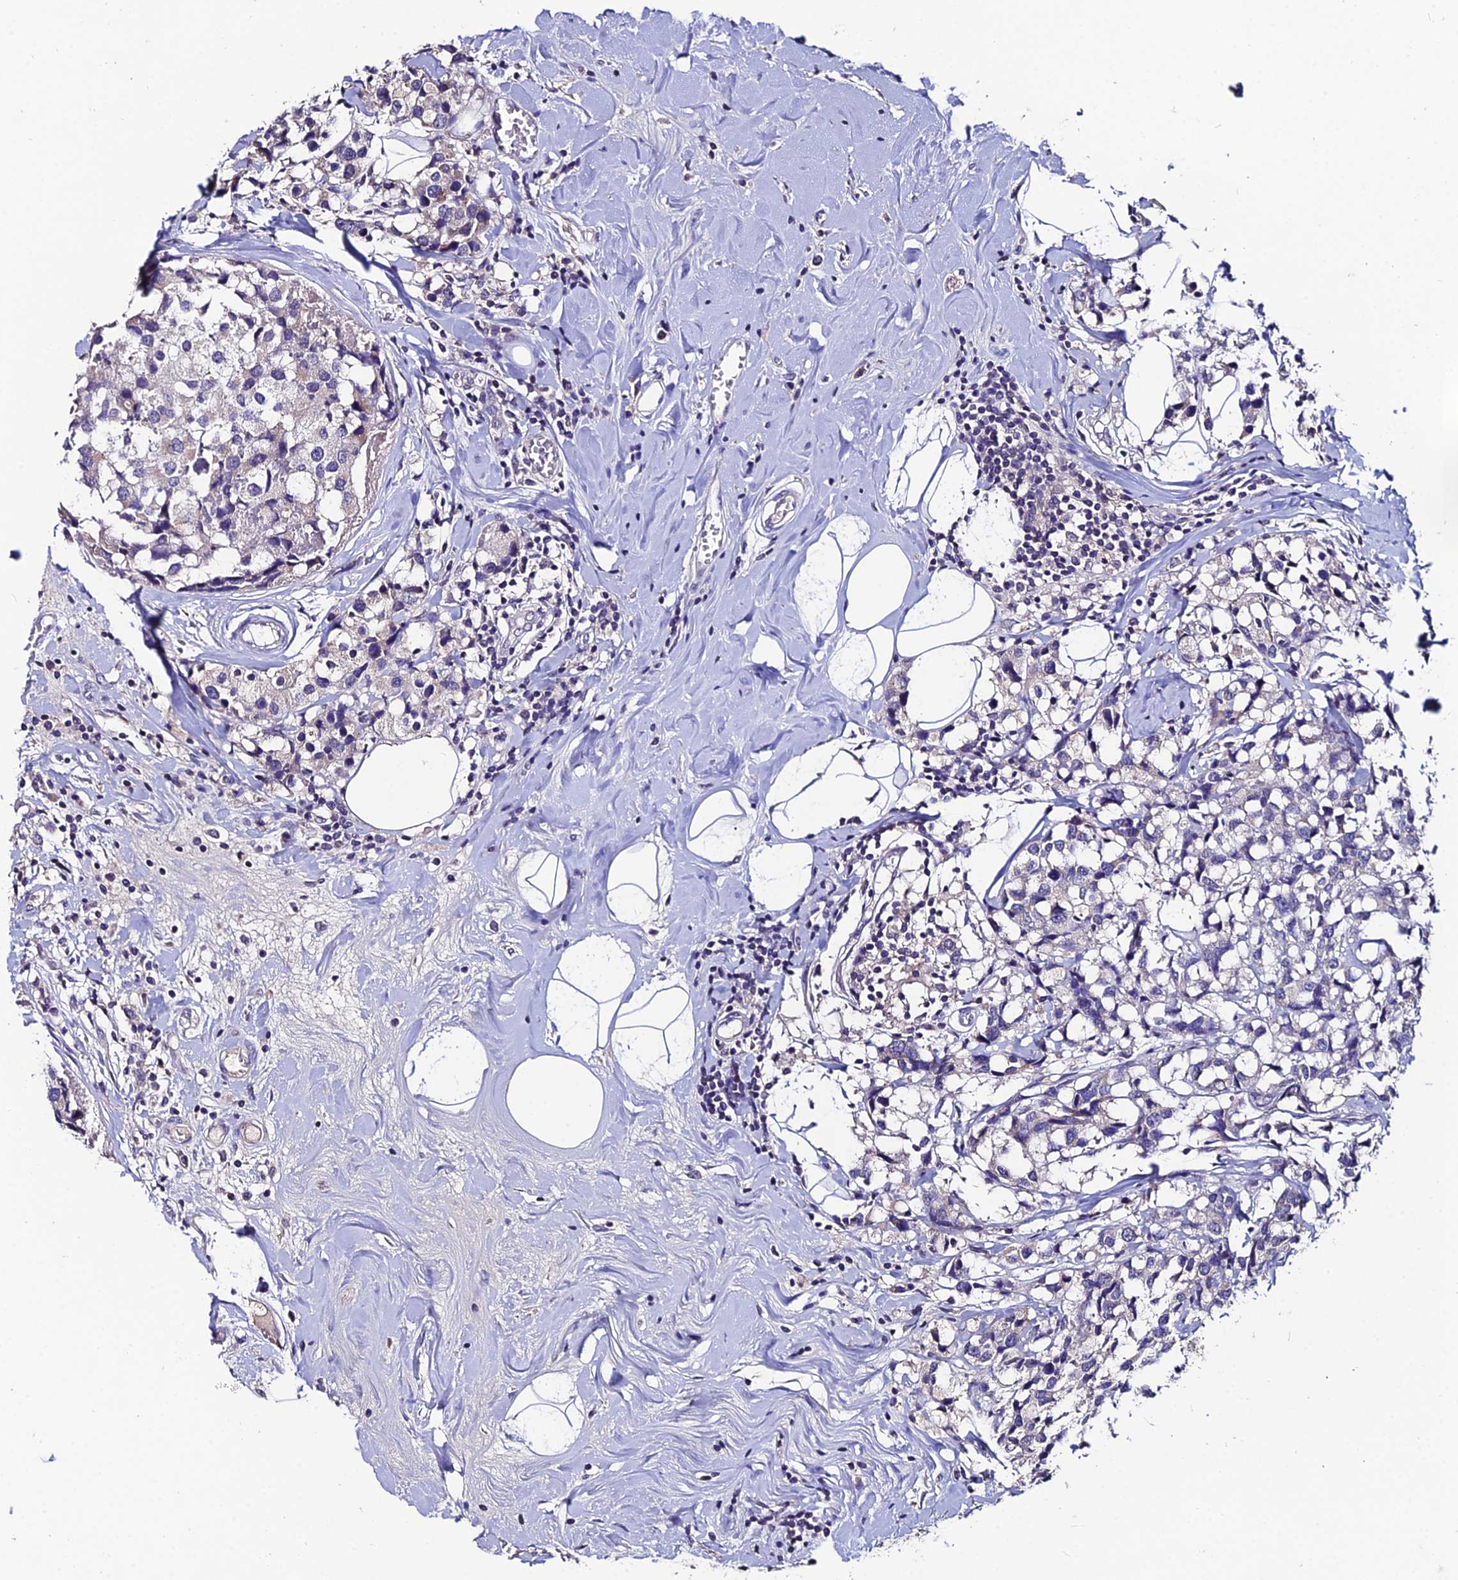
{"staining": {"intensity": "negative", "quantity": "none", "location": "none"}, "tissue": "breast cancer", "cell_type": "Tumor cells", "image_type": "cancer", "snomed": [{"axis": "morphology", "description": "Lobular carcinoma"}, {"axis": "topography", "description": "Breast"}], "caption": "The IHC histopathology image has no significant staining in tumor cells of lobular carcinoma (breast) tissue.", "gene": "LGALS7", "patient": {"sex": "female", "age": 59}}